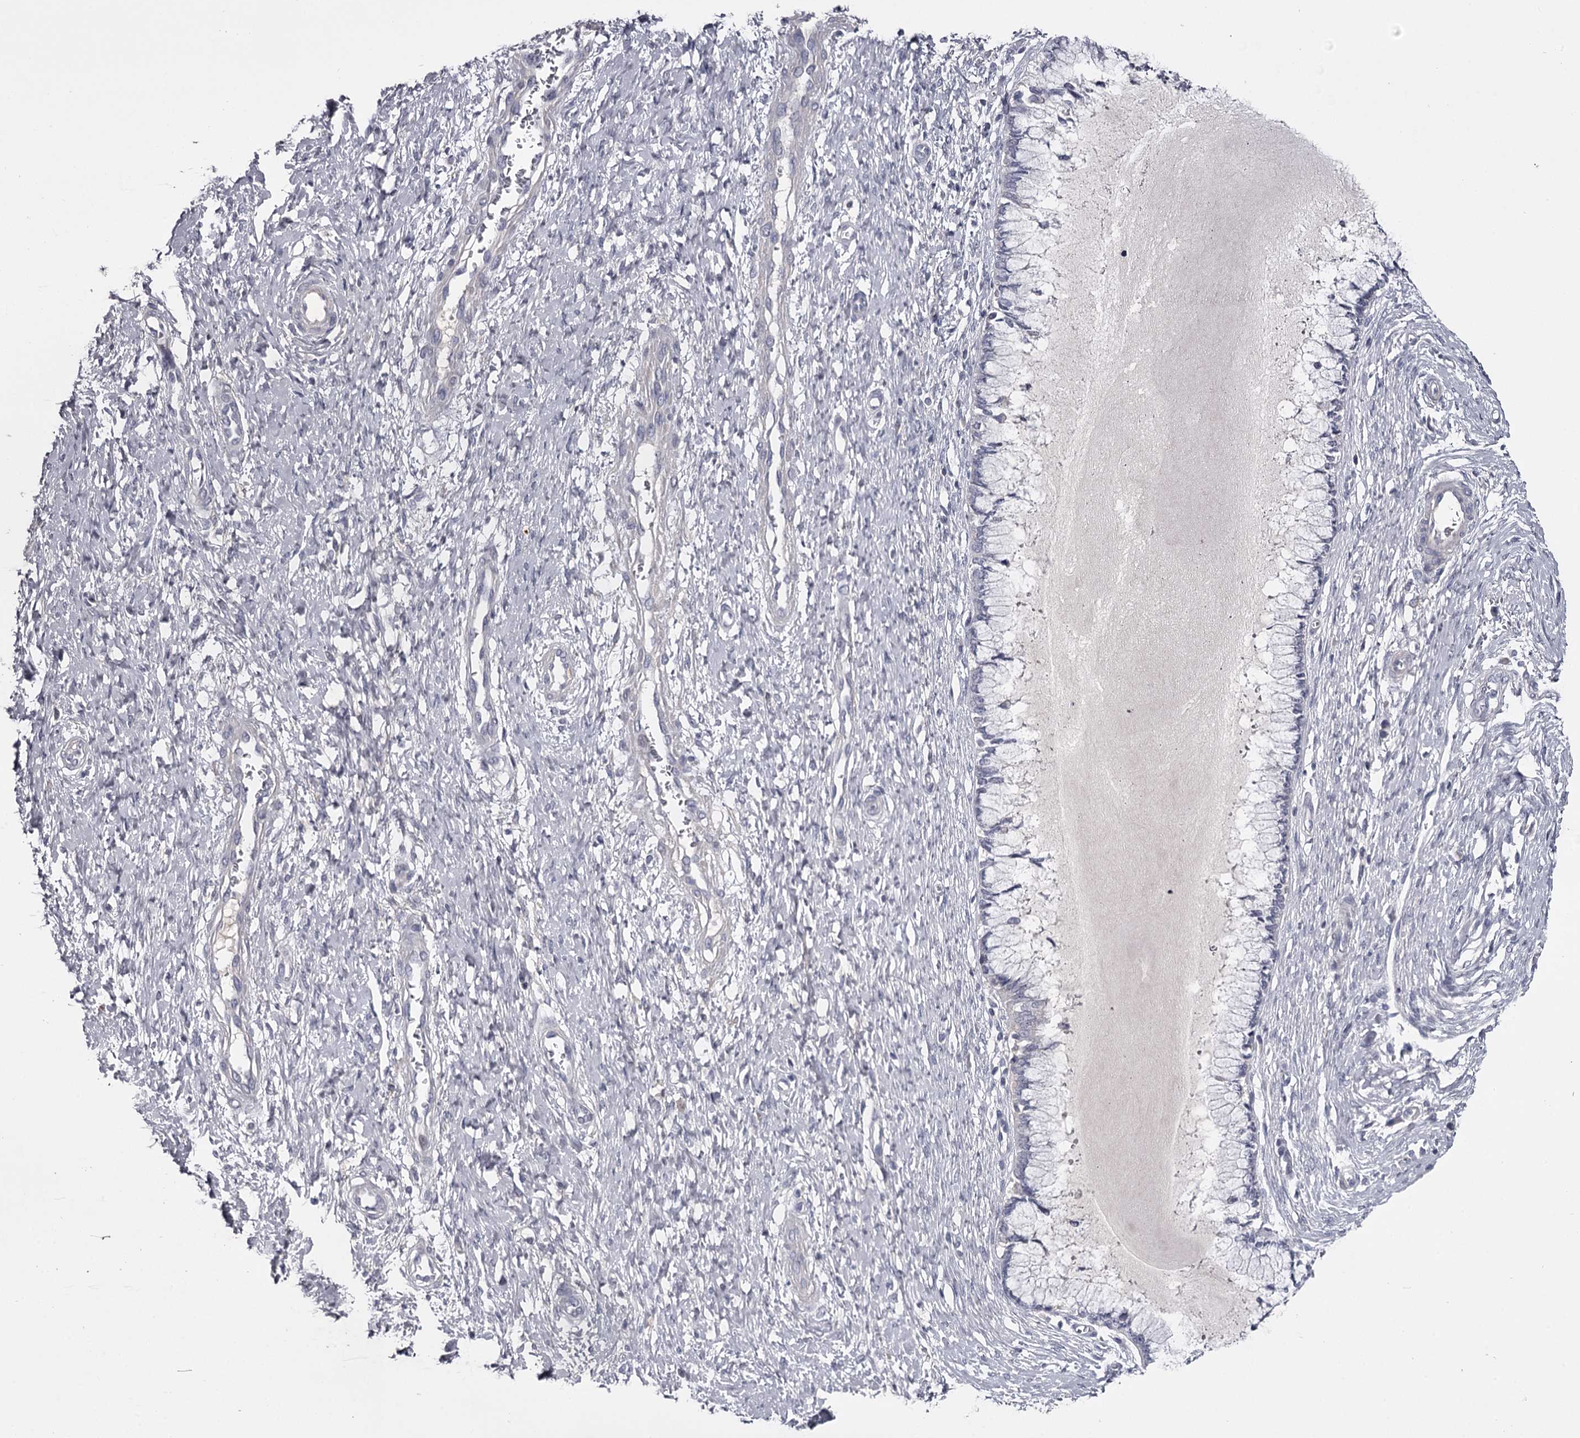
{"staining": {"intensity": "negative", "quantity": "none", "location": "none"}, "tissue": "cervix", "cell_type": "Glandular cells", "image_type": "normal", "snomed": [{"axis": "morphology", "description": "Normal tissue, NOS"}, {"axis": "topography", "description": "Cervix"}], "caption": "Immunohistochemistry (IHC) of normal human cervix demonstrates no staining in glandular cells.", "gene": "FDXACB1", "patient": {"sex": "female", "age": 55}}